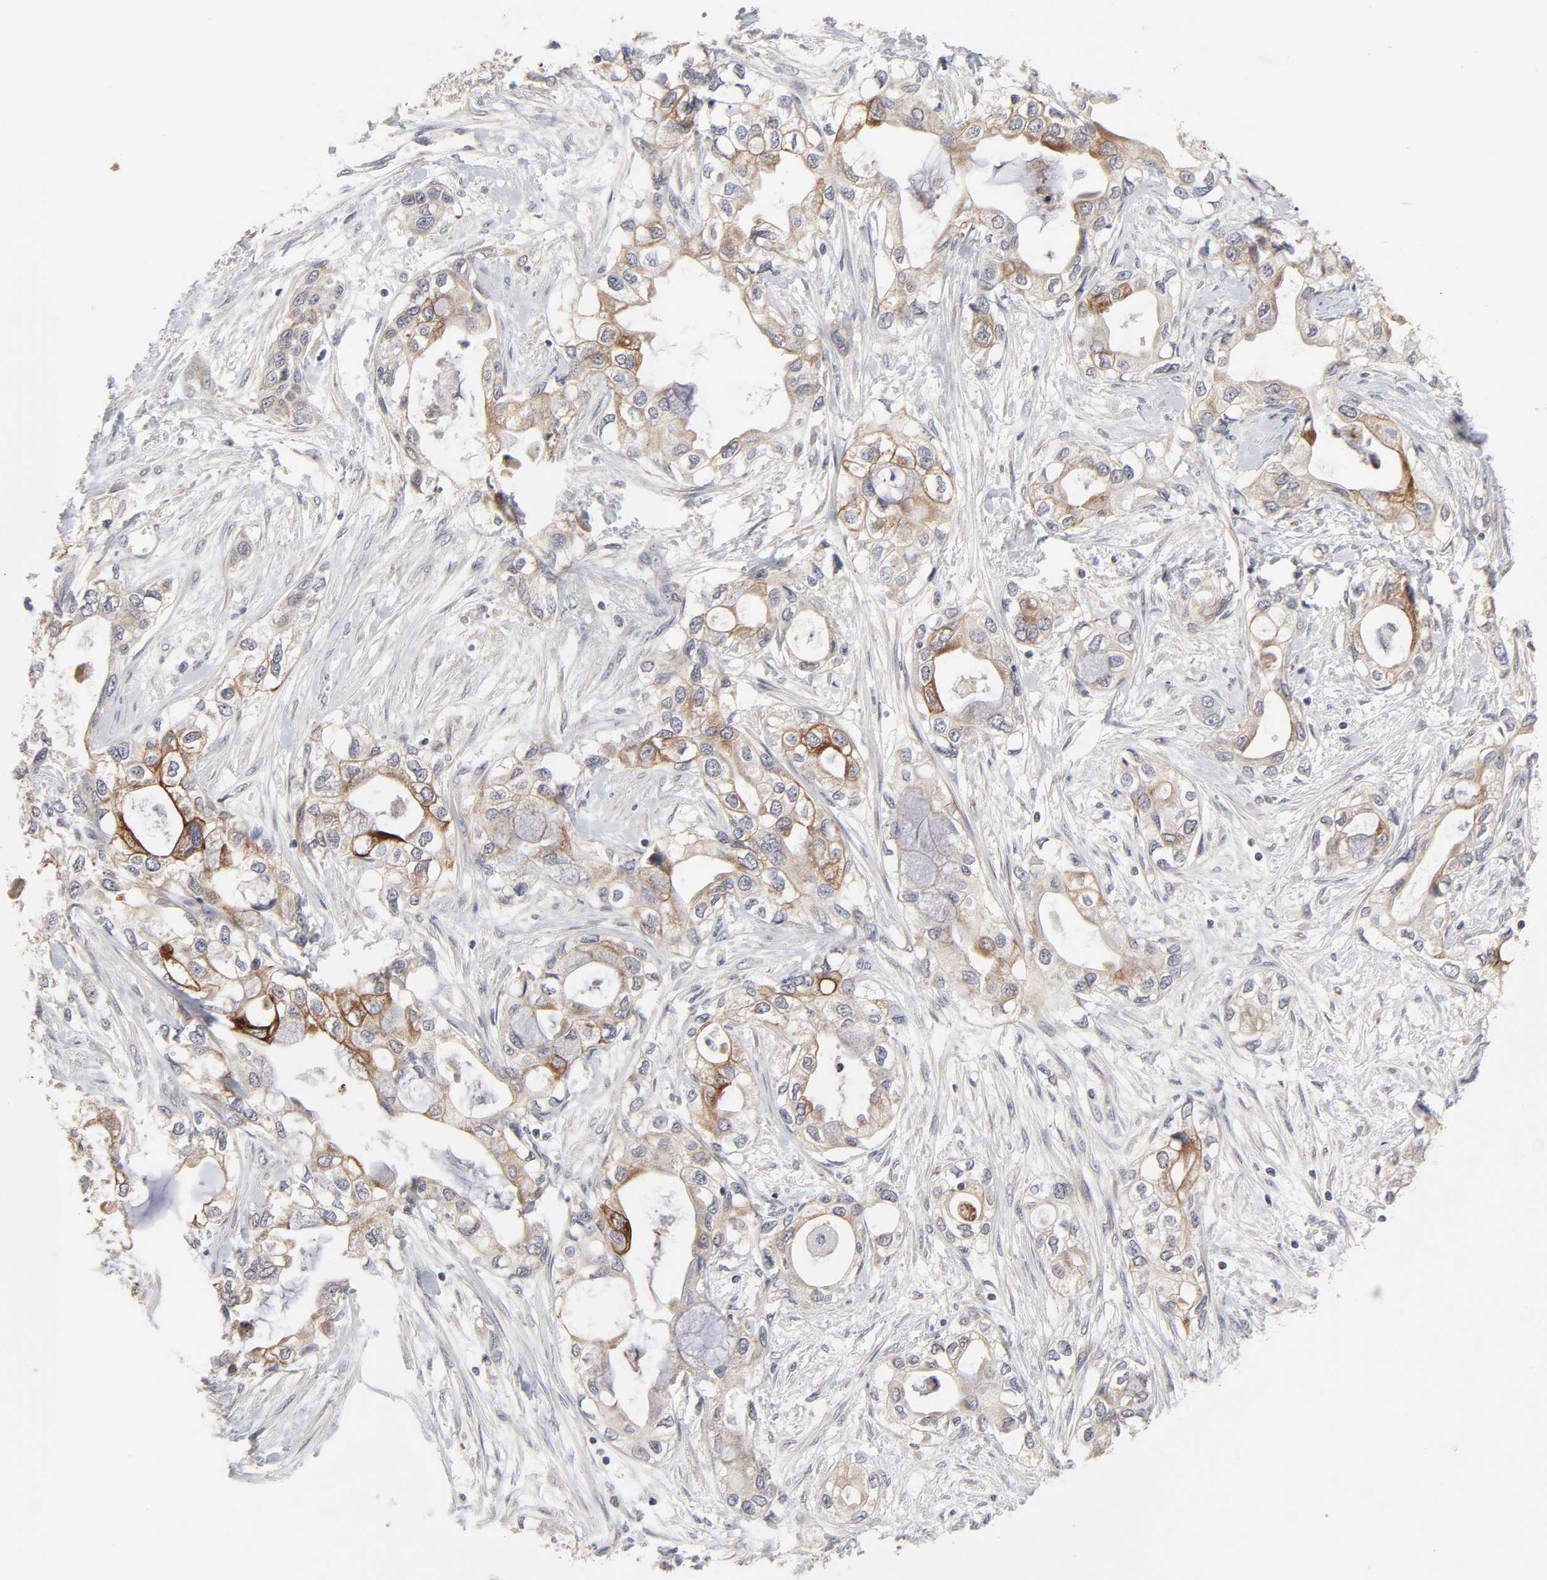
{"staining": {"intensity": "strong", "quantity": ">75%", "location": "cytoplasmic/membranous"}, "tissue": "pancreatic cancer", "cell_type": "Tumor cells", "image_type": "cancer", "snomed": [{"axis": "morphology", "description": "Adenocarcinoma, NOS"}, {"axis": "topography", "description": "Pancreas"}], "caption": "Protein staining reveals strong cytoplasmic/membranous positivity in approximately >75% of tumor cells in pancreatic cancer.", "gene": "AUH", "patient": {"sex": "female", "age": 70}}